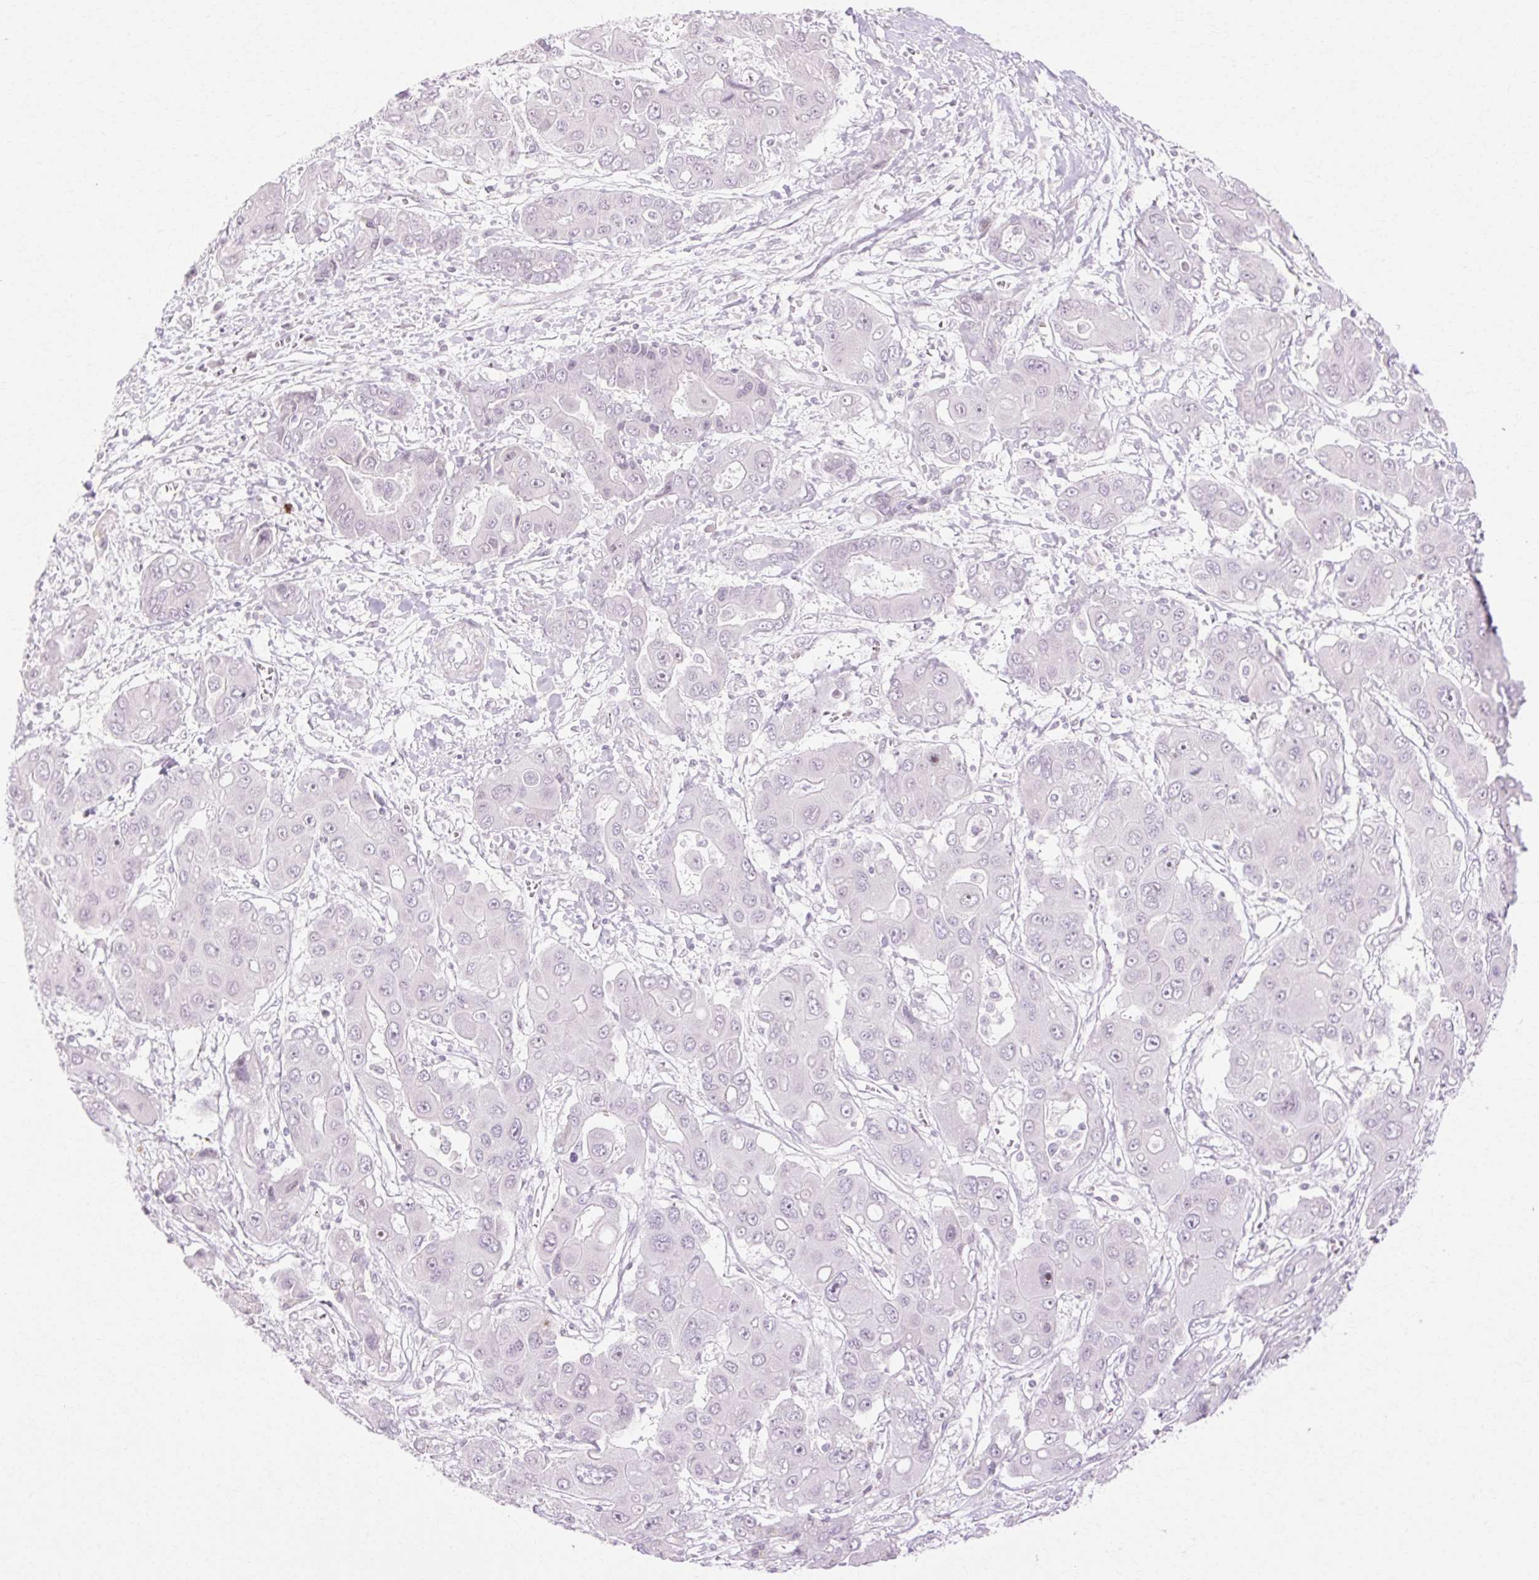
{"staining": {"intensity": "negative", "quantity": "none", "location": "none"}, "tissue": "liver cancer", "cell_type": "Tumor cells", "image_type": "cancer", "snomed": [{"axis": "morphology", "description": "Cholangiocarcinoma"}, {"axis": "topography", "description": "Liver"}], "caption": "Liver cancer was stained to show a protein in brown. There is no significant positivity in tumor cells. (IHC, brightfield microscopy, high magnification).", "gene": "C3orf49", "patient": {"sex": "male", "age": 67}}